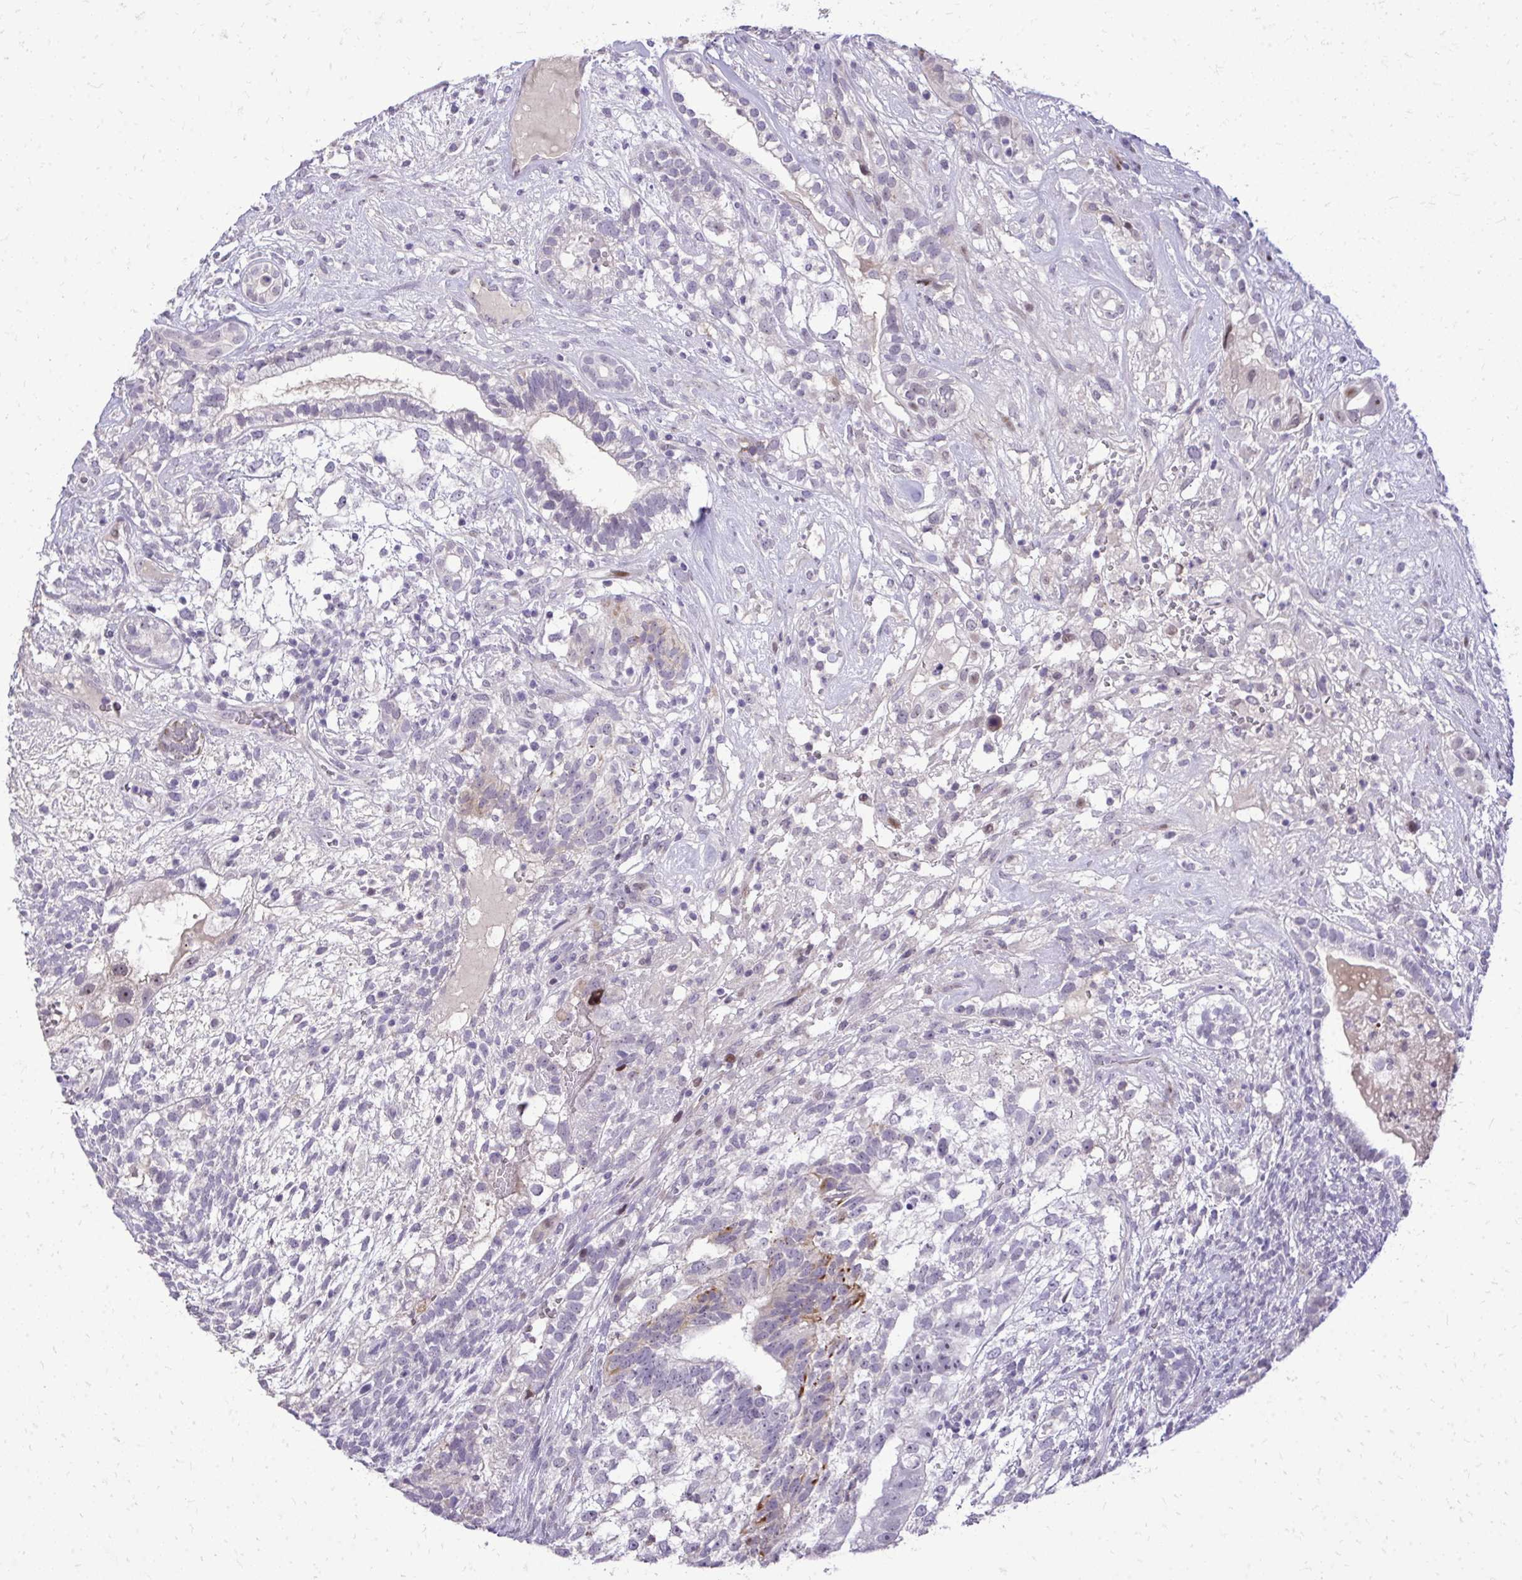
{"staining": {"intensity": "negative", "quantity": "none", "location": "none"}, "tissue": "testis cancer", "cell_type": "Tumor cells", "image_type": "cancer", "snomed": [{"axis": "morphology", "description": "Seminoma, NOS"}, {"axis": "morphology", "description": "Carcinoma, Embryonal, NOS"}, {"axis": "topography", "description": "Testis"}], "caption": "IHC micrograph of neoplastic tissue: testis embryonal carcinoma stained with DAB reveals no significant protein positivity in tumor cells.", "gene": "DLX4", "patient": {"sex": "male", "age": 41}}